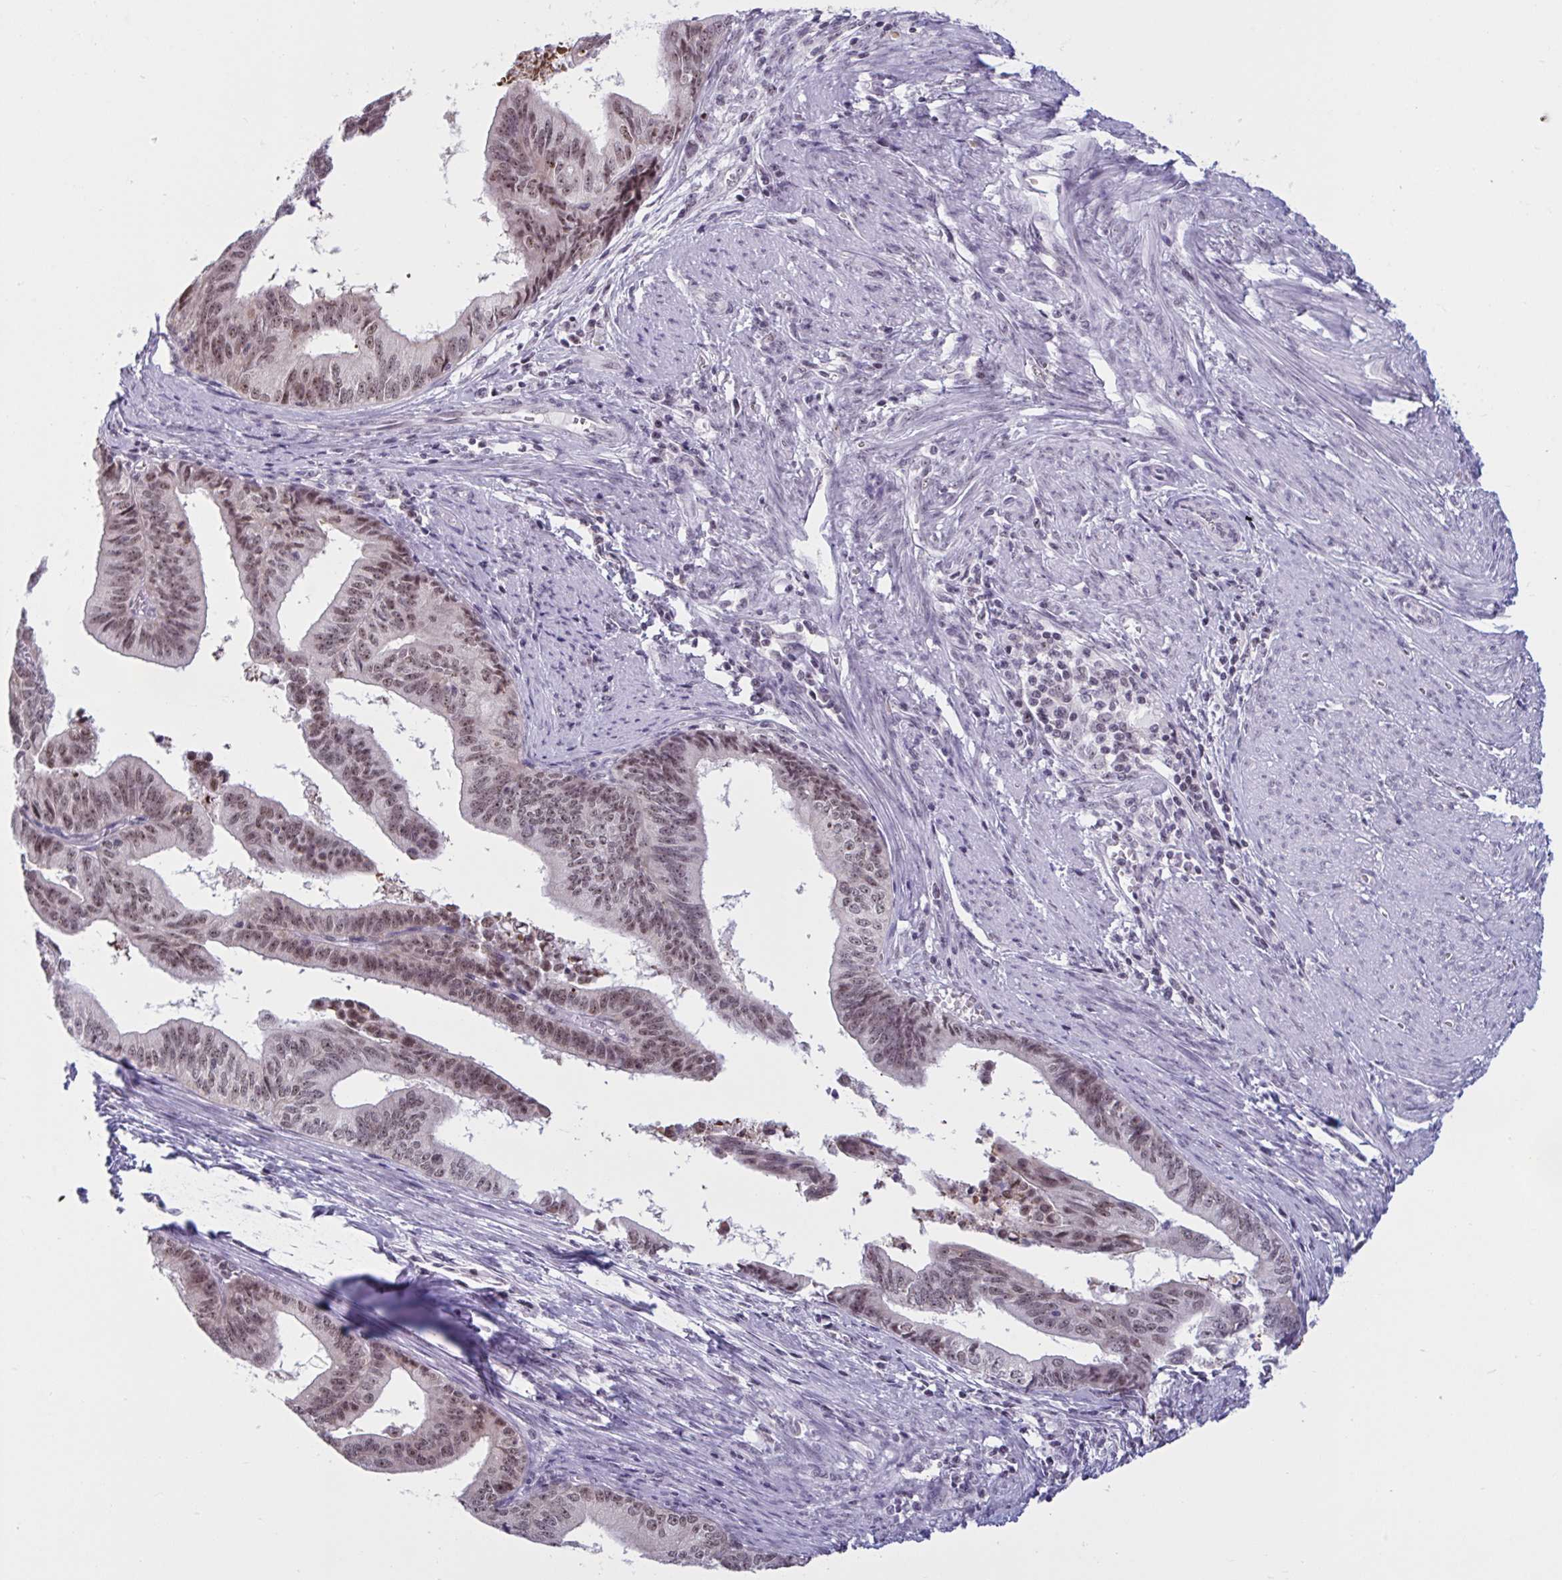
{"staining": {"intensity": "moderate", "quantity": ">75%", "location": "nuclear"}, "tissue": "endometrial cancer", "cell_type": "Tumor cells", "image_type": "cancer", "snomed": [{"axis": "morphology", "description": "Adenocarcinoma, NOS"}, {"axis": "topography", "description": "Endometrium"}], "caption": "Endometrial cancer stained for a protein shows moderate nuclear positivity in tumor cells.", "gene": "TGM6", "patient": {"sex": "female", "age": 65}}